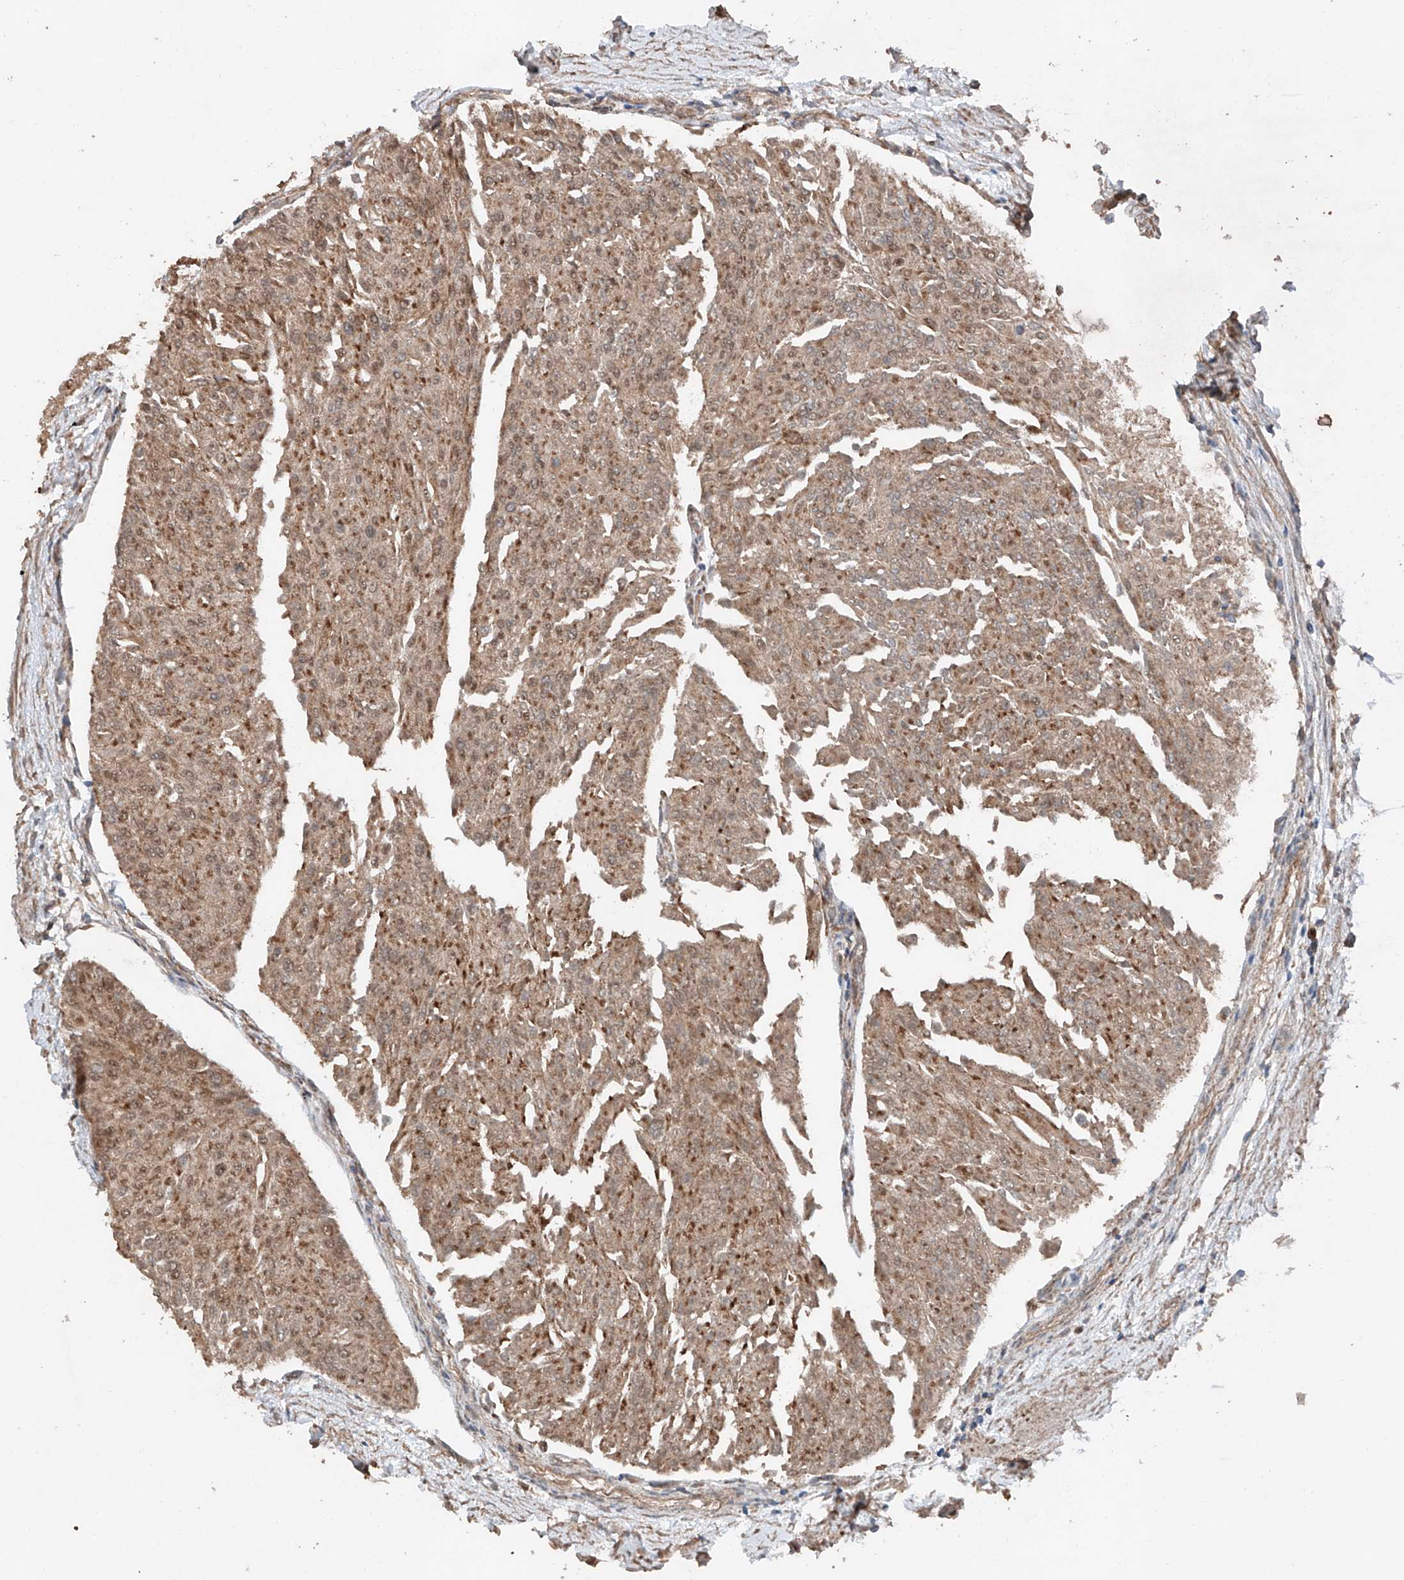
{"staining": {"intensity": "moderate", "quantity": ">75%", "location": "cytoplasmic/membranous"}, "tissue": "urothelial cancer", "cell_type": "Tumor cells", "image_type": "cancer", "snomed": [{"axis": "morphology", "description": "Urothelial carcinoma, Low grade"}, {"axis": "topography", "description": "Urinary bladder"}], "caption": "The micrograph reveals staining of low-grade urothelial carcinoma, revealing moderate cytoplasmic/membranous protein positivity (brown color) within tumor cells.", "gene": "AP4B1", "patient": {"sex": "male", "age": 67}}